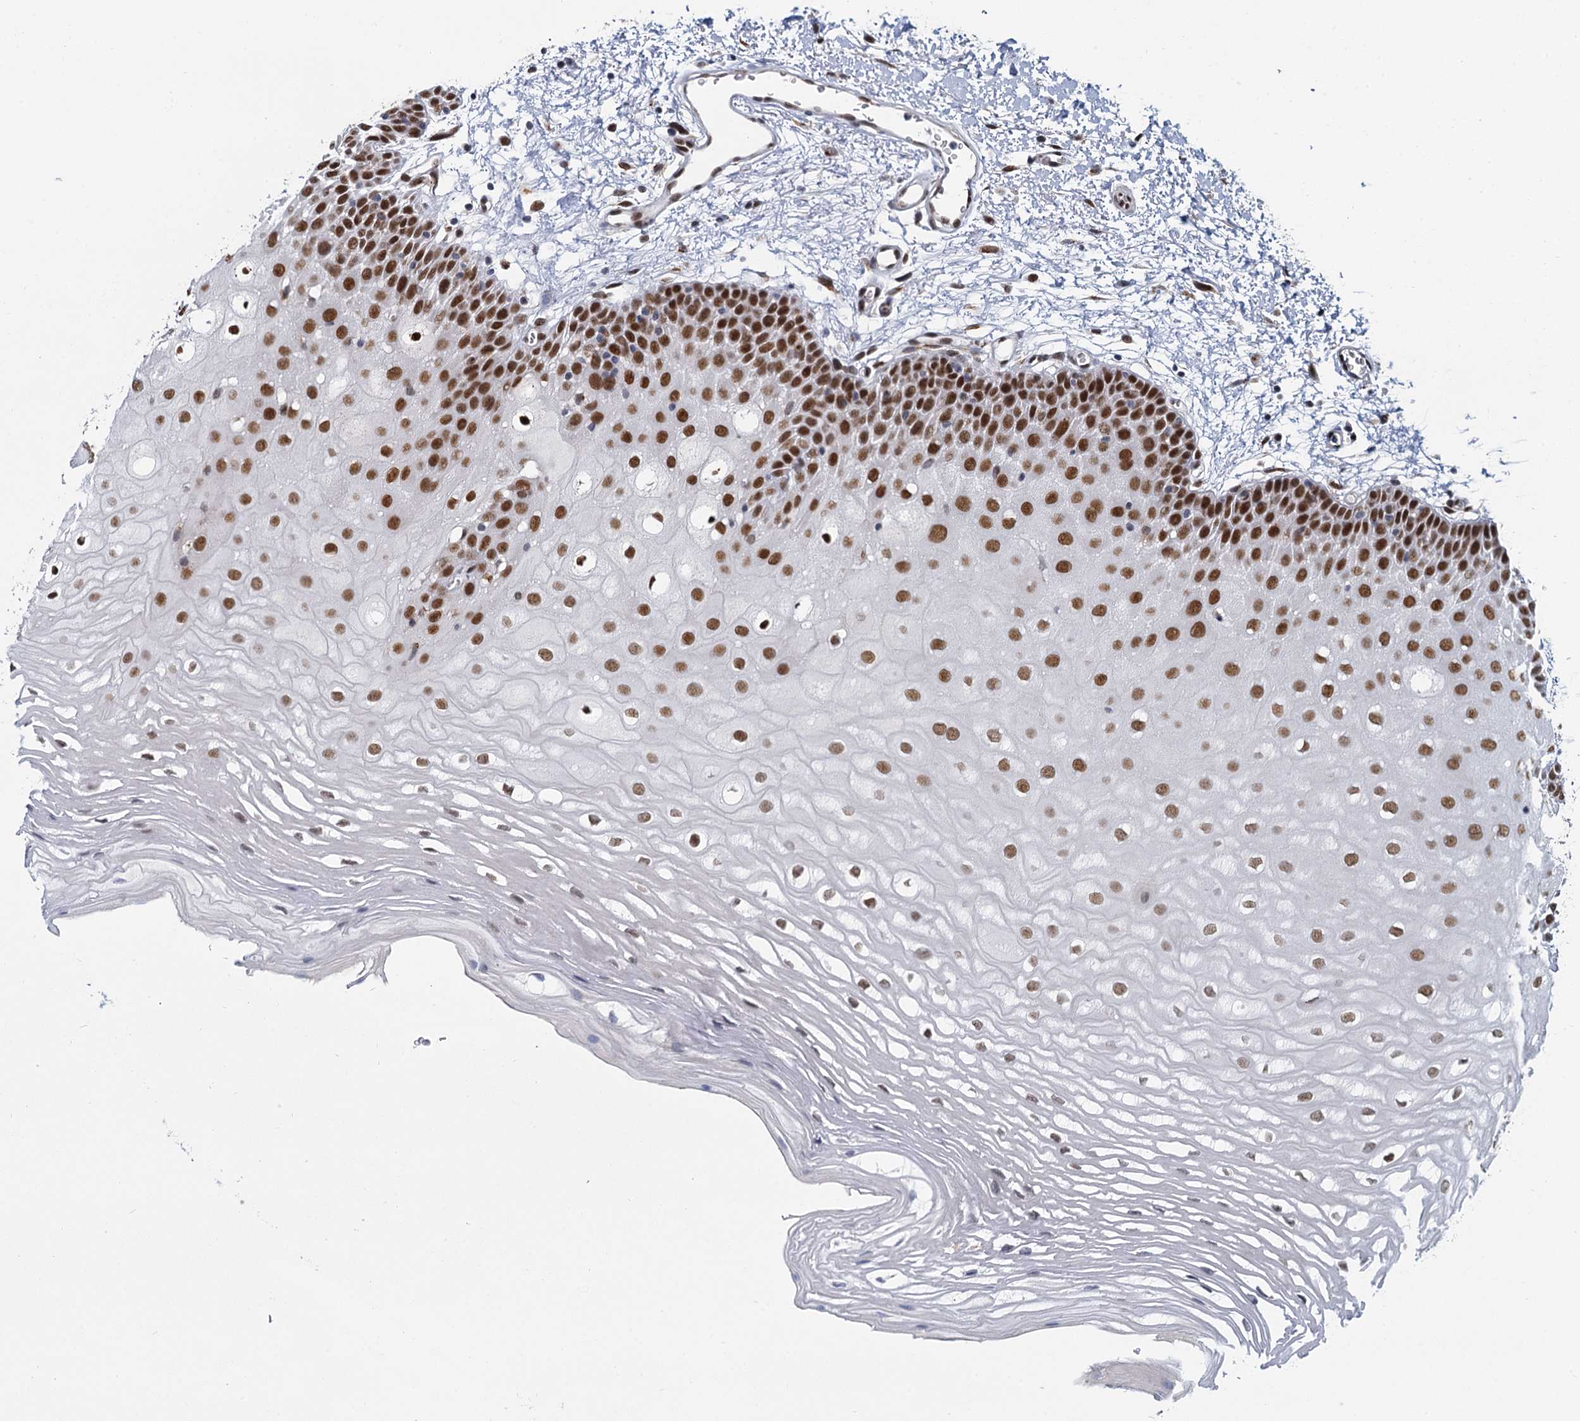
{"staining": {"intensity": "strong", "quantity": ">75%", "location": "nuclear"}, "tissue": "oral mucosa", "cell_type": "Squamous epithelial cells", "image_type": "normal", "snomed": [{"axis": "morphology", "description": "Normal tissue, NOS"}, {"axis": "topography", "description": "Oral tissue"}, {"axis": "topography", "description": "Tounge, NOS"}], "caption": "Brown immunohistochemical staining in benign human oral mucosa reveals strong nuclear expression in about >75% of squamous epithelial cells. (brown staining indicates protein expression, while blue staining denotes nuclei).", "gene": "RPRD1A", "patient": {"sex": "female", "age": 73}}